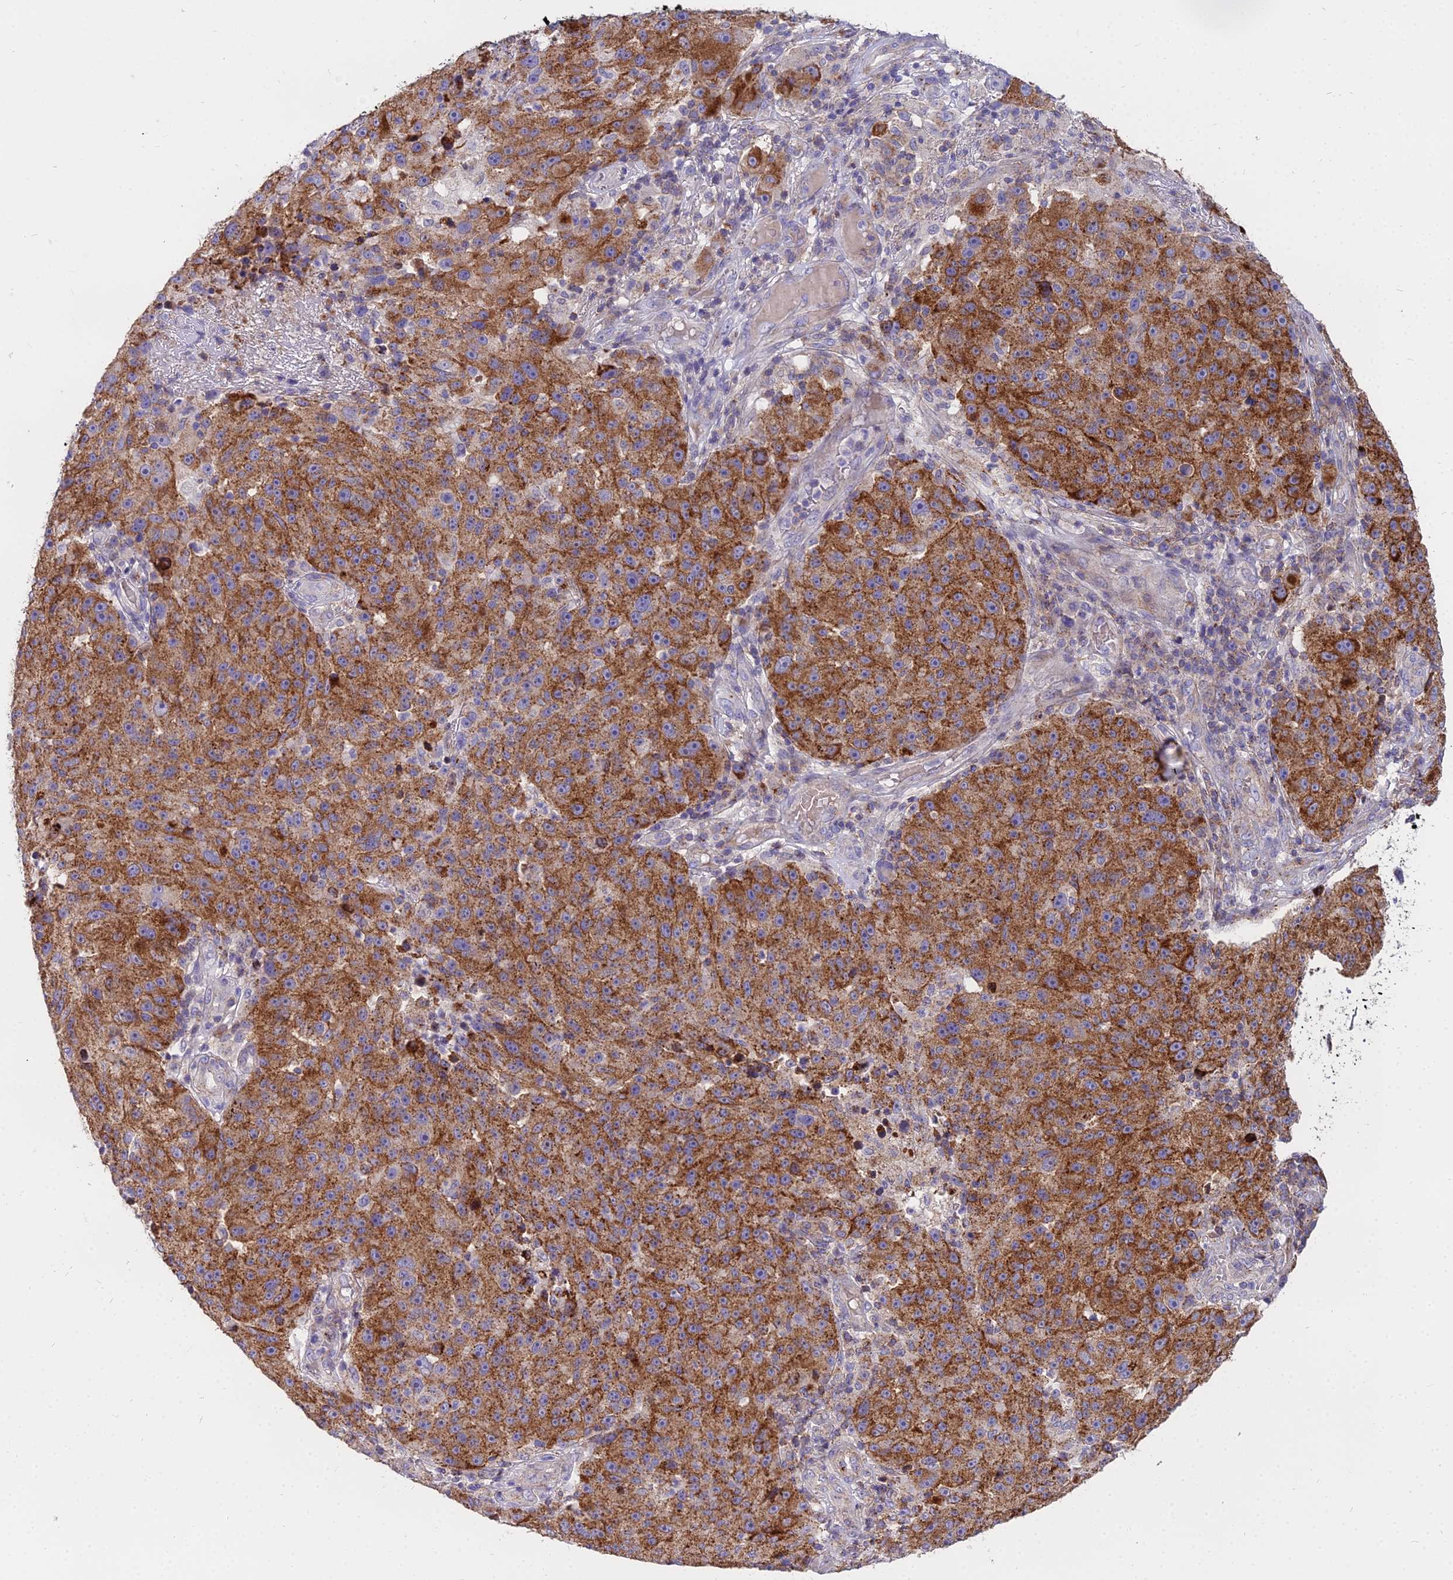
{"staining": {"intensity": "moderate", "quantity": ">75%", "location": "cytoplasmic/membranous"}, "tissue": "melanoma", "cell_type": "Tumor cells", "image_type": "cancer", "snomed": [{"axis": "morphology", "description": "Malignant melanoma, NOS"}, {"axis": "topography", "description": "Skin"}], "caption": "This histopathology image exhibits malignant melanoma stained with immunohistochemistry (IHC) to label a protein in brown. The cytoplasmic/membranous of tumor cells show moderate positivity for the protein. Nuclei are counter-stained blue.", "gene": "FRMPD1", "patient": {"sex": "male", "age": 53}}